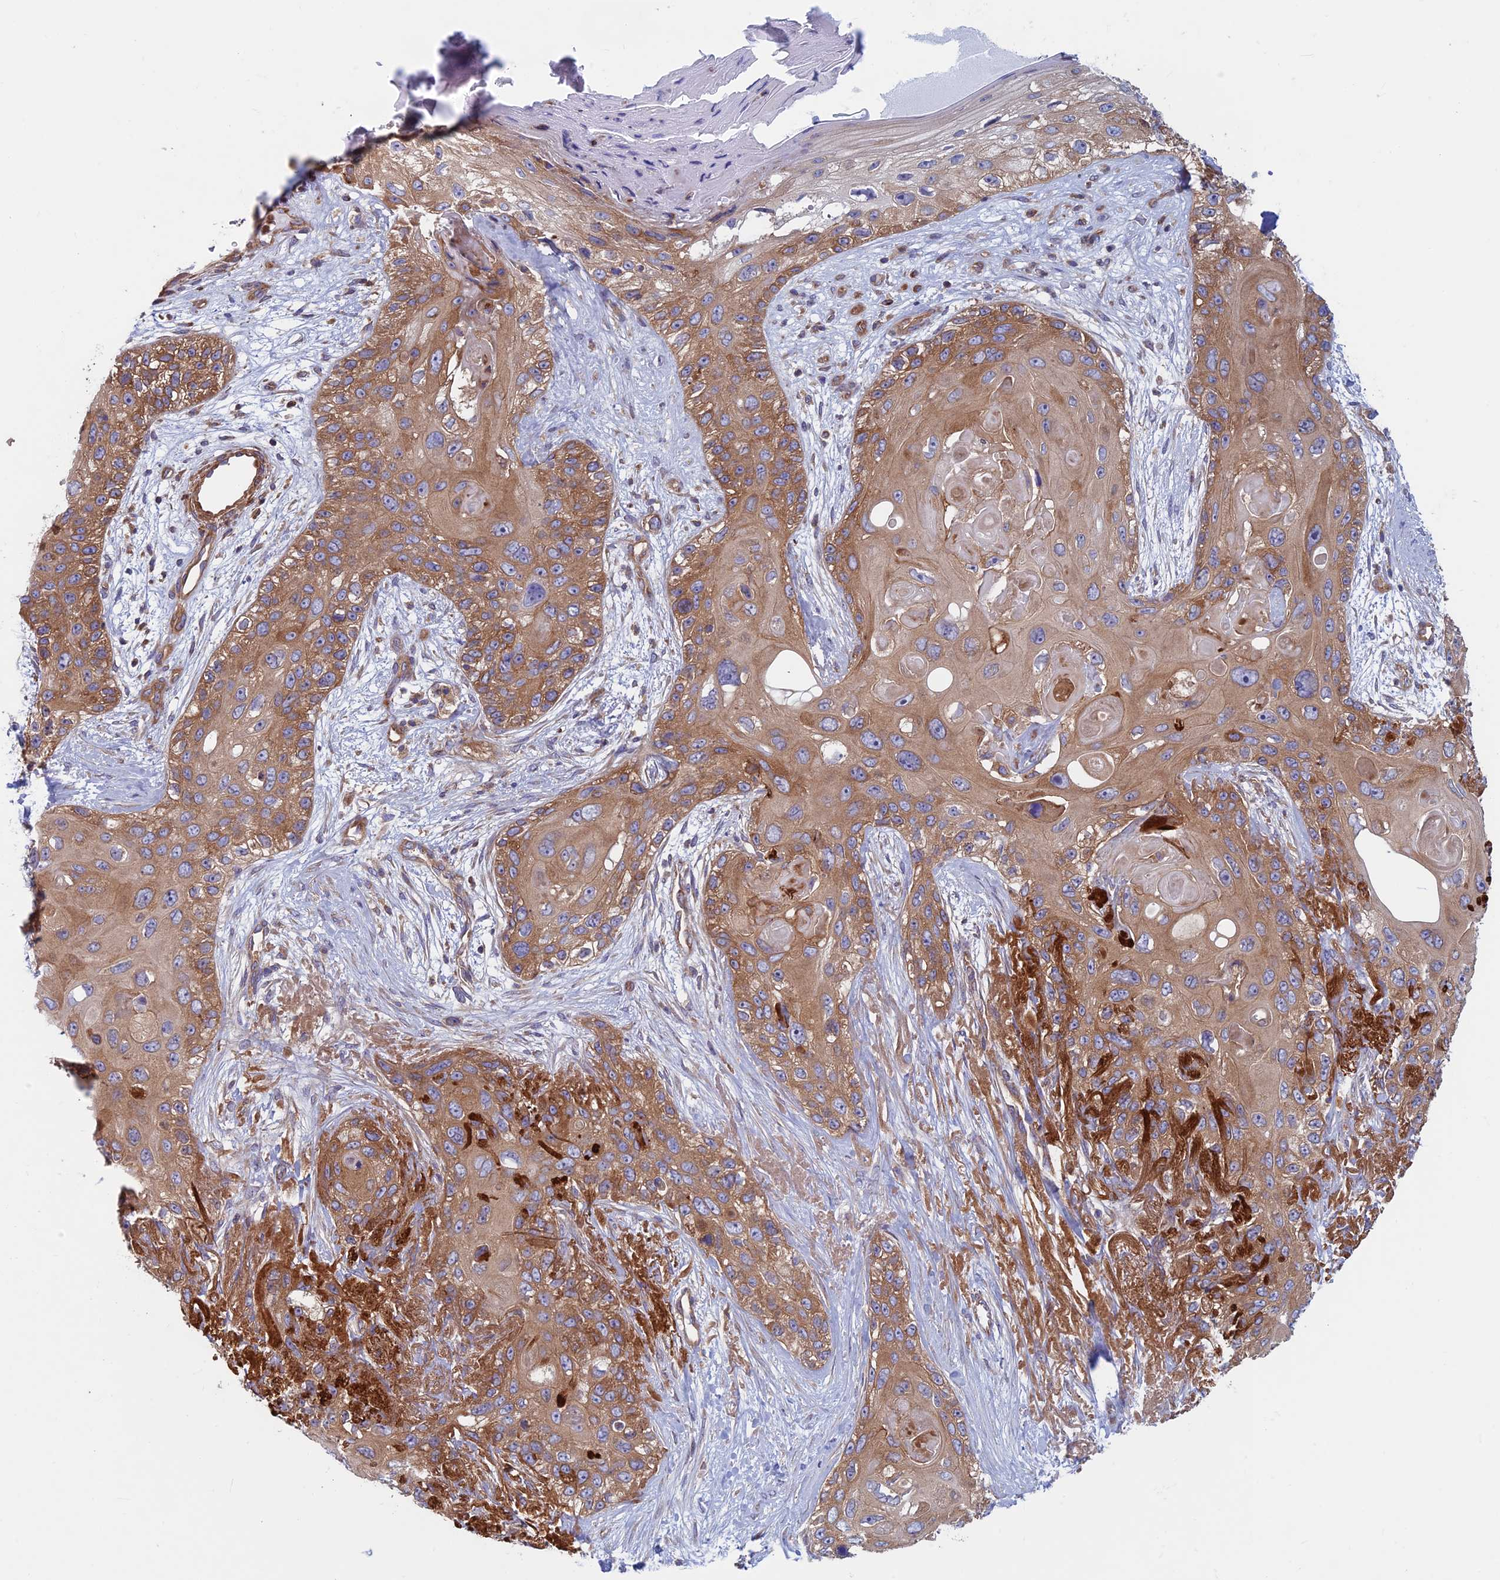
{"staining": {"intensity": "moderate", "quantity": ">75%", "location": "cytoplasmic/membranous"}, "tissue": "skin cancer", "cell_type": "Tumor cells", "image_type": "cancer", "snomed": [{"axis": "morphology", "description": "Normal tissue, NOS"}, {"axis": "morphology", "description": "Squamous cell carcinoma, NOS"}, {"axis": "topography", "description": "Skin"}], "caption": "Skin cancer (squamous cell carcinoma) stained with DAB (3,3'-diaminobenzidine) IHC shows medium levels of moderate cytoplasmic/membranous staining in about >75% of tumor cells.", "gene": "DNM1L", "patient": {"sex": "male", "age": 72}}